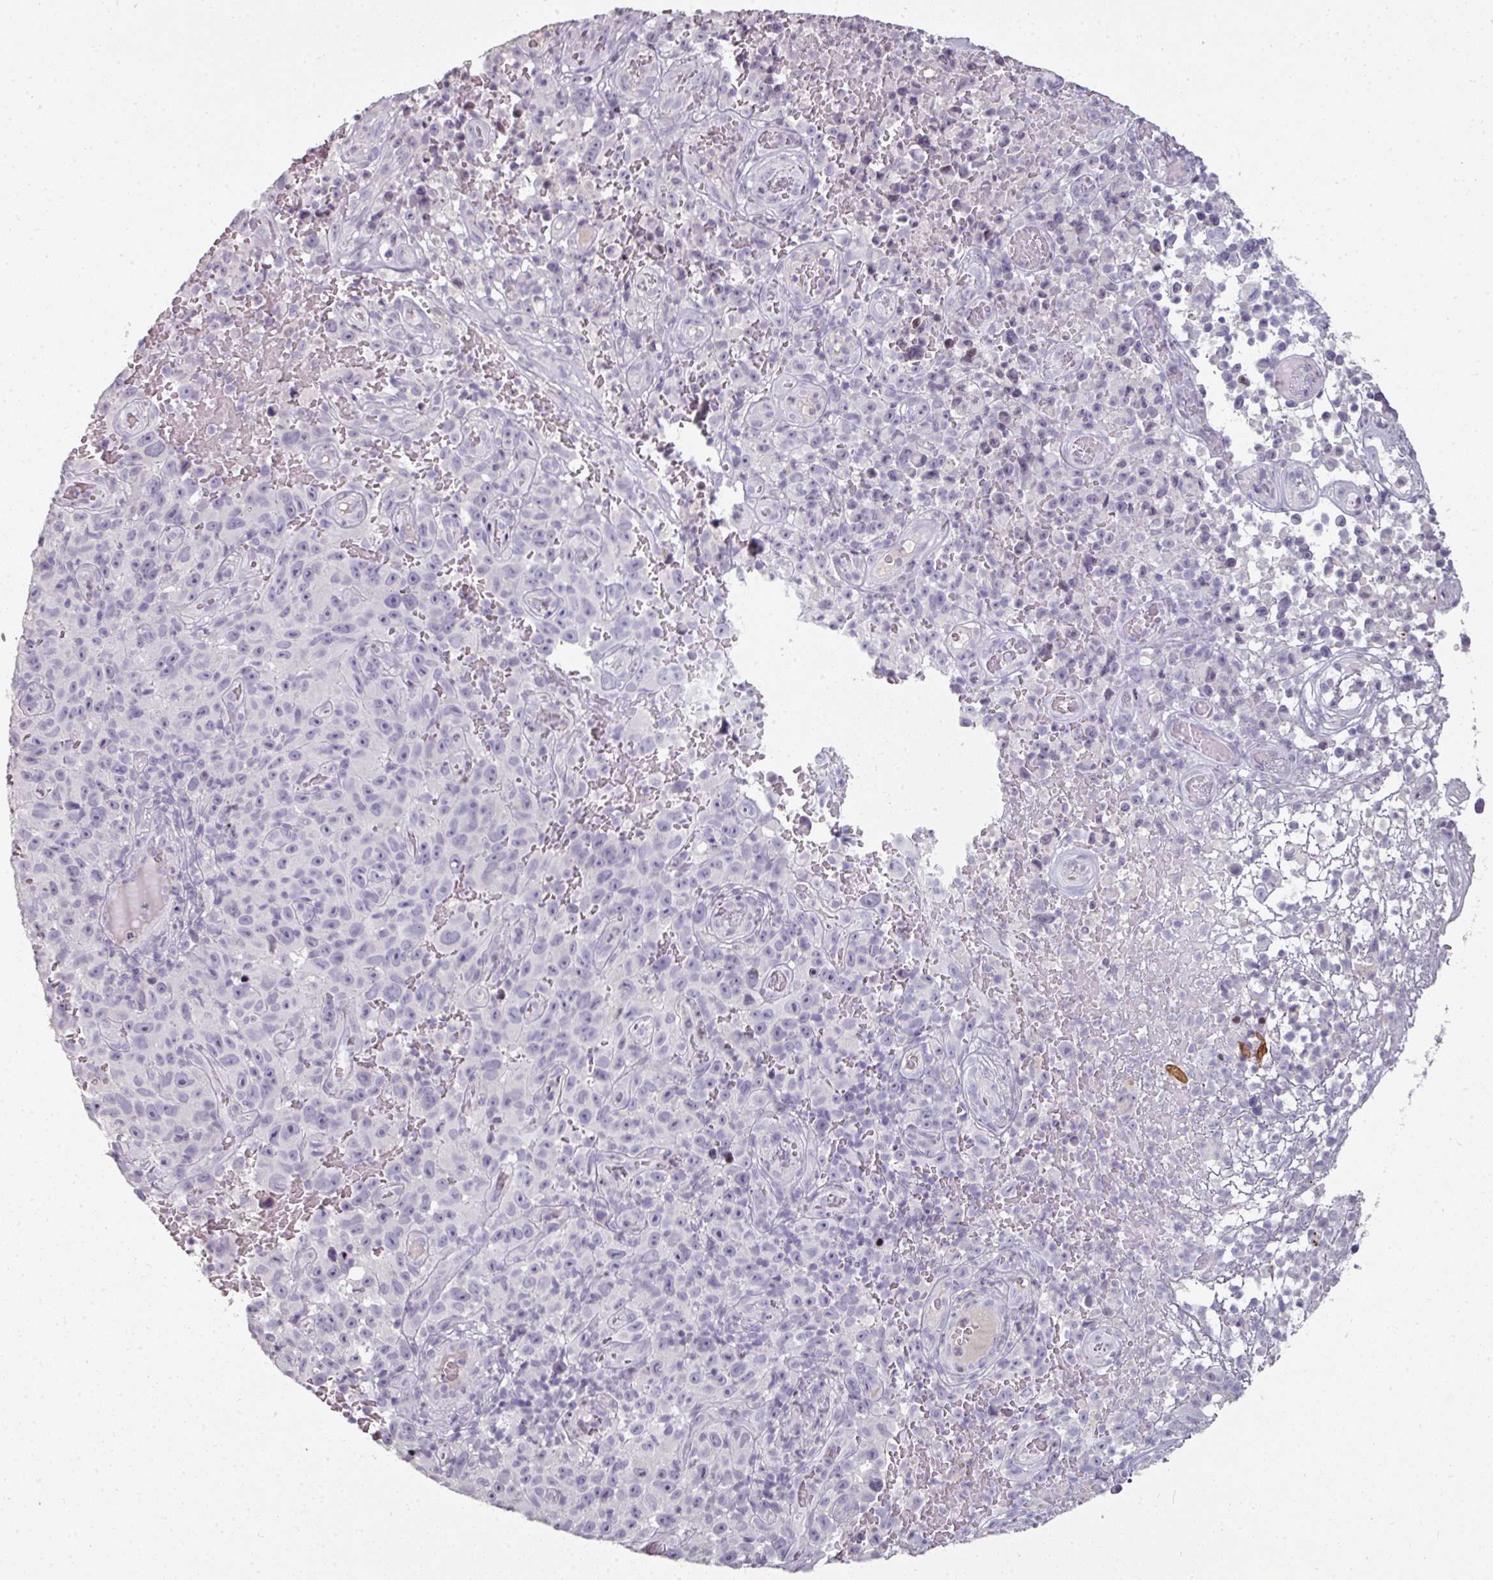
{"staining": {"intensity": "negative", "quantity": "none", "location": "none"}, "tissue": "melanoma", "cell_type": "Tumor cells", "image_type": "cancer", "snomed": [{"axis": "morphology", "description": "Malignant melanoma, NOS"}, {"axis": "topography", "description": "Skin"}], "caption": "Tumor cells are negative for brown protein staining in malignant melanoma.", "gene": "GTF2H3", "patient": {"sex": "female", "age": 82}}